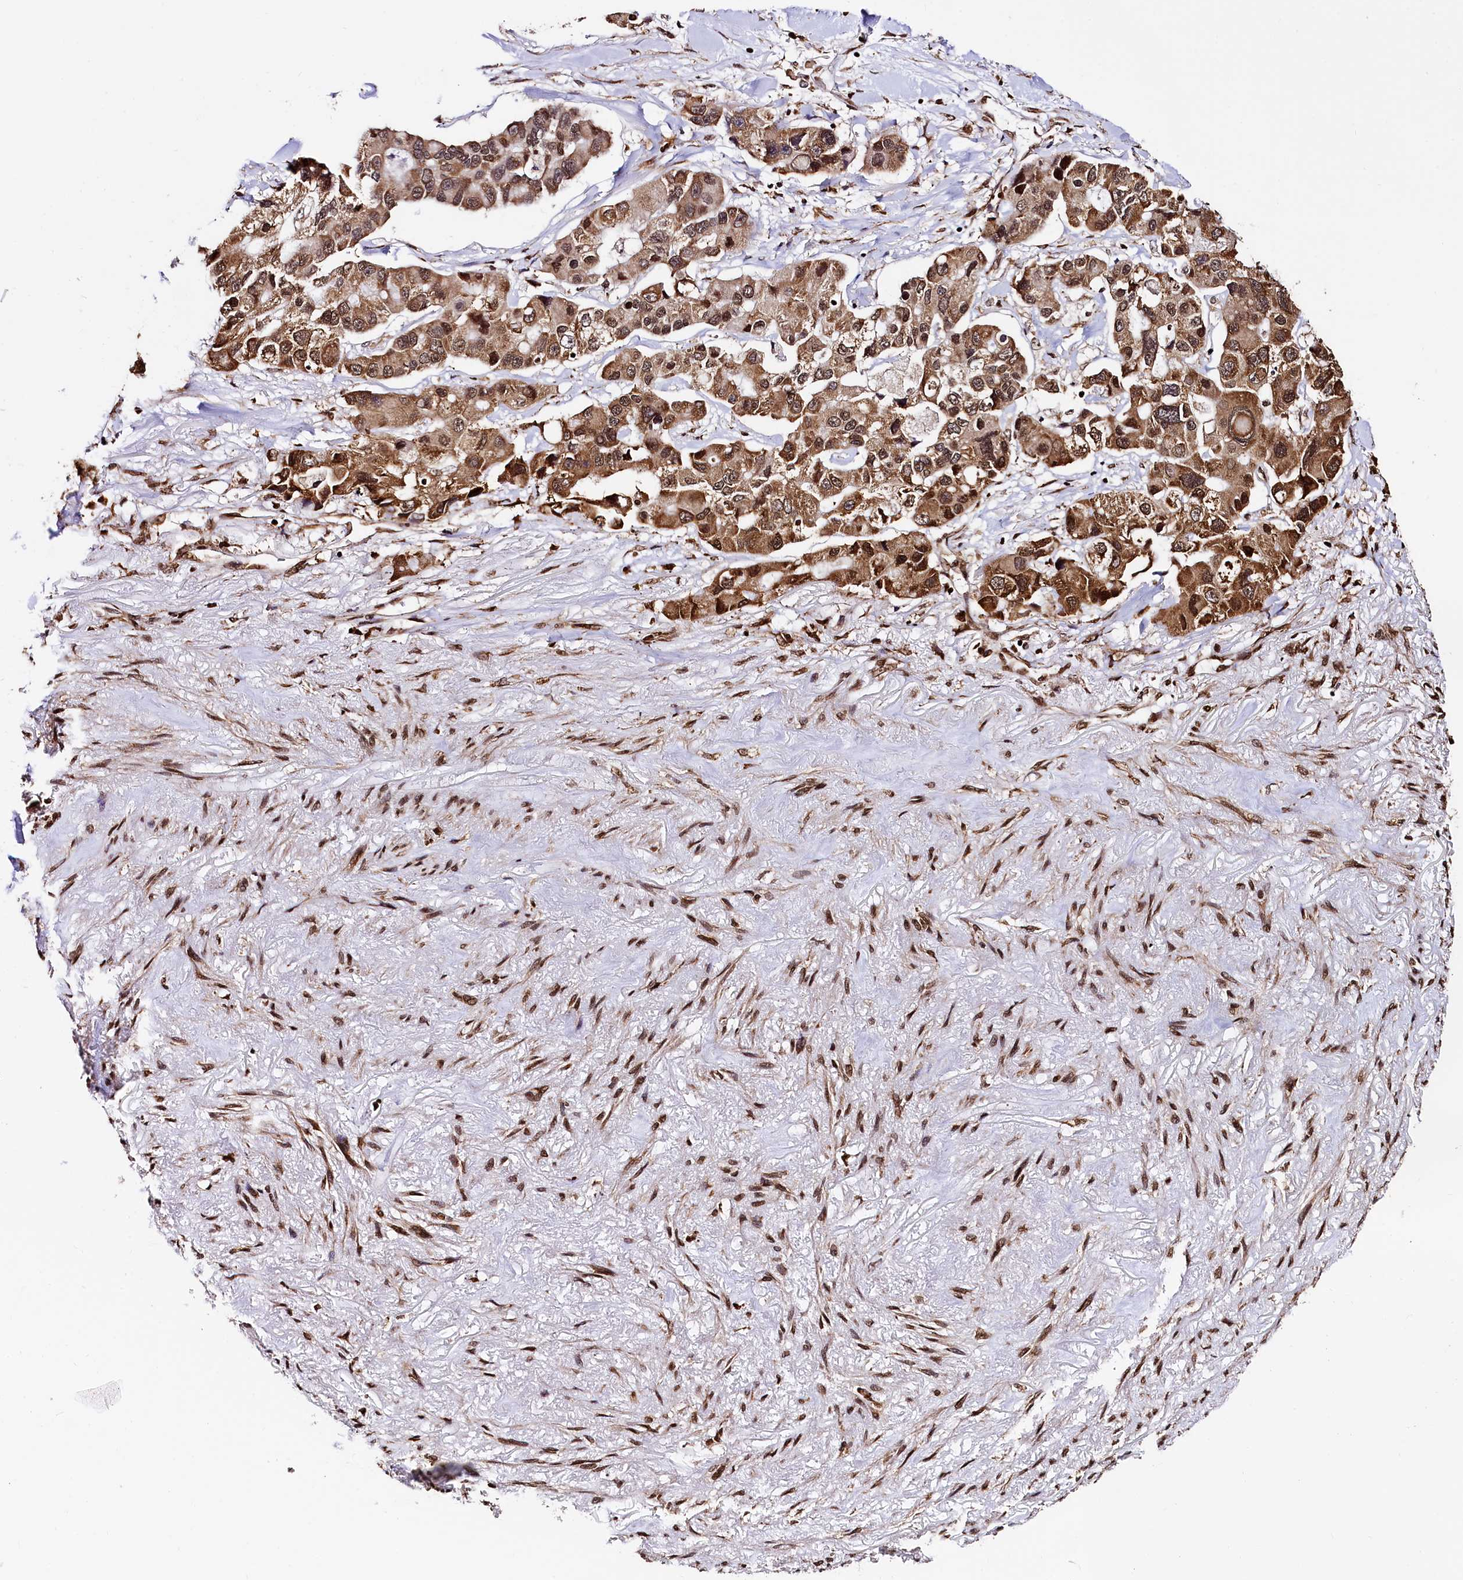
{"staining": {"intensity": "moderate", "quantity": ">75%", "location": "cytoplasmic/membranous,nuclear"}, "tissue": "lung cancer", "cell_type": "Tumor cells", "image_type": "cancer", "snomed": [{"axis": "morphology", "description": "Adenocarcinoma, NOS"}, {"axis": "topography", "description": "Lung"}], "caption": "Moderate cytoplasmic/membranous and nuclear expression is present in about >75% of tumor cells in lung adenocarcinoma.", "gene": "PDS5B", "patient": {"sex": "female", "age": 54}}